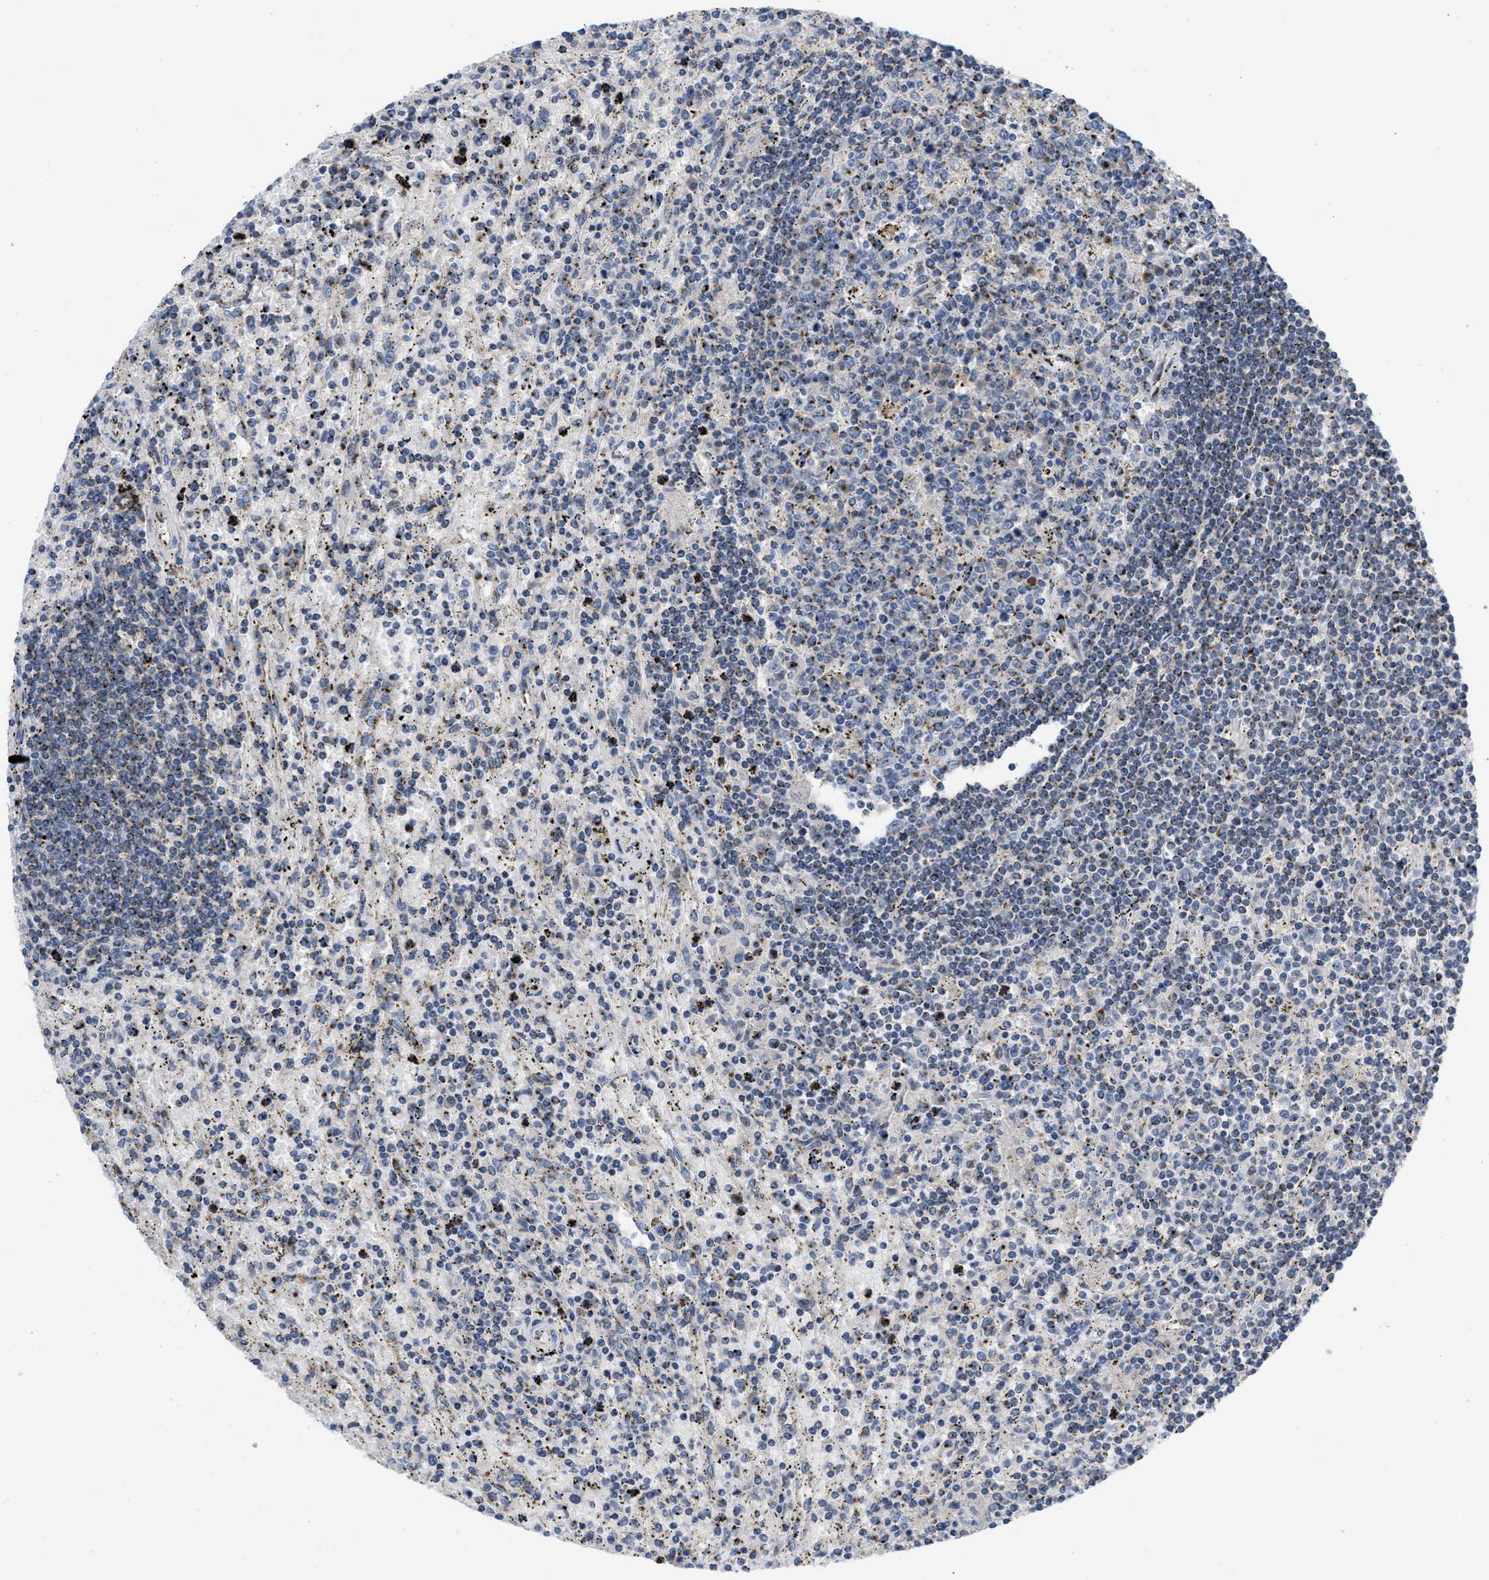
{"staining": {"intensity": "moderate", "quantity": "25%-75%", "location": "cytoplasmic/membranous"}, "tissue": "lymphoma", "cell_type": "Tumor cells", "image_type": "cancer", "snomed": [{"axis": "morphology", "description": "Malignant lymphoma, non-Hodgkin's type, Low grade"}, {"axis": "topography", "description": "Spleen"}], "caption": "Tumor cells demonstrate medium levels of moderate cytoplasmic/membranous expression in approximately 25%-75% of cells in human lymphoma. (brown staining indicates protein expression, while blue staining denotes nuclei).", "gene": "ZNF70", "patient": {"sex": "male", "age": 76}}